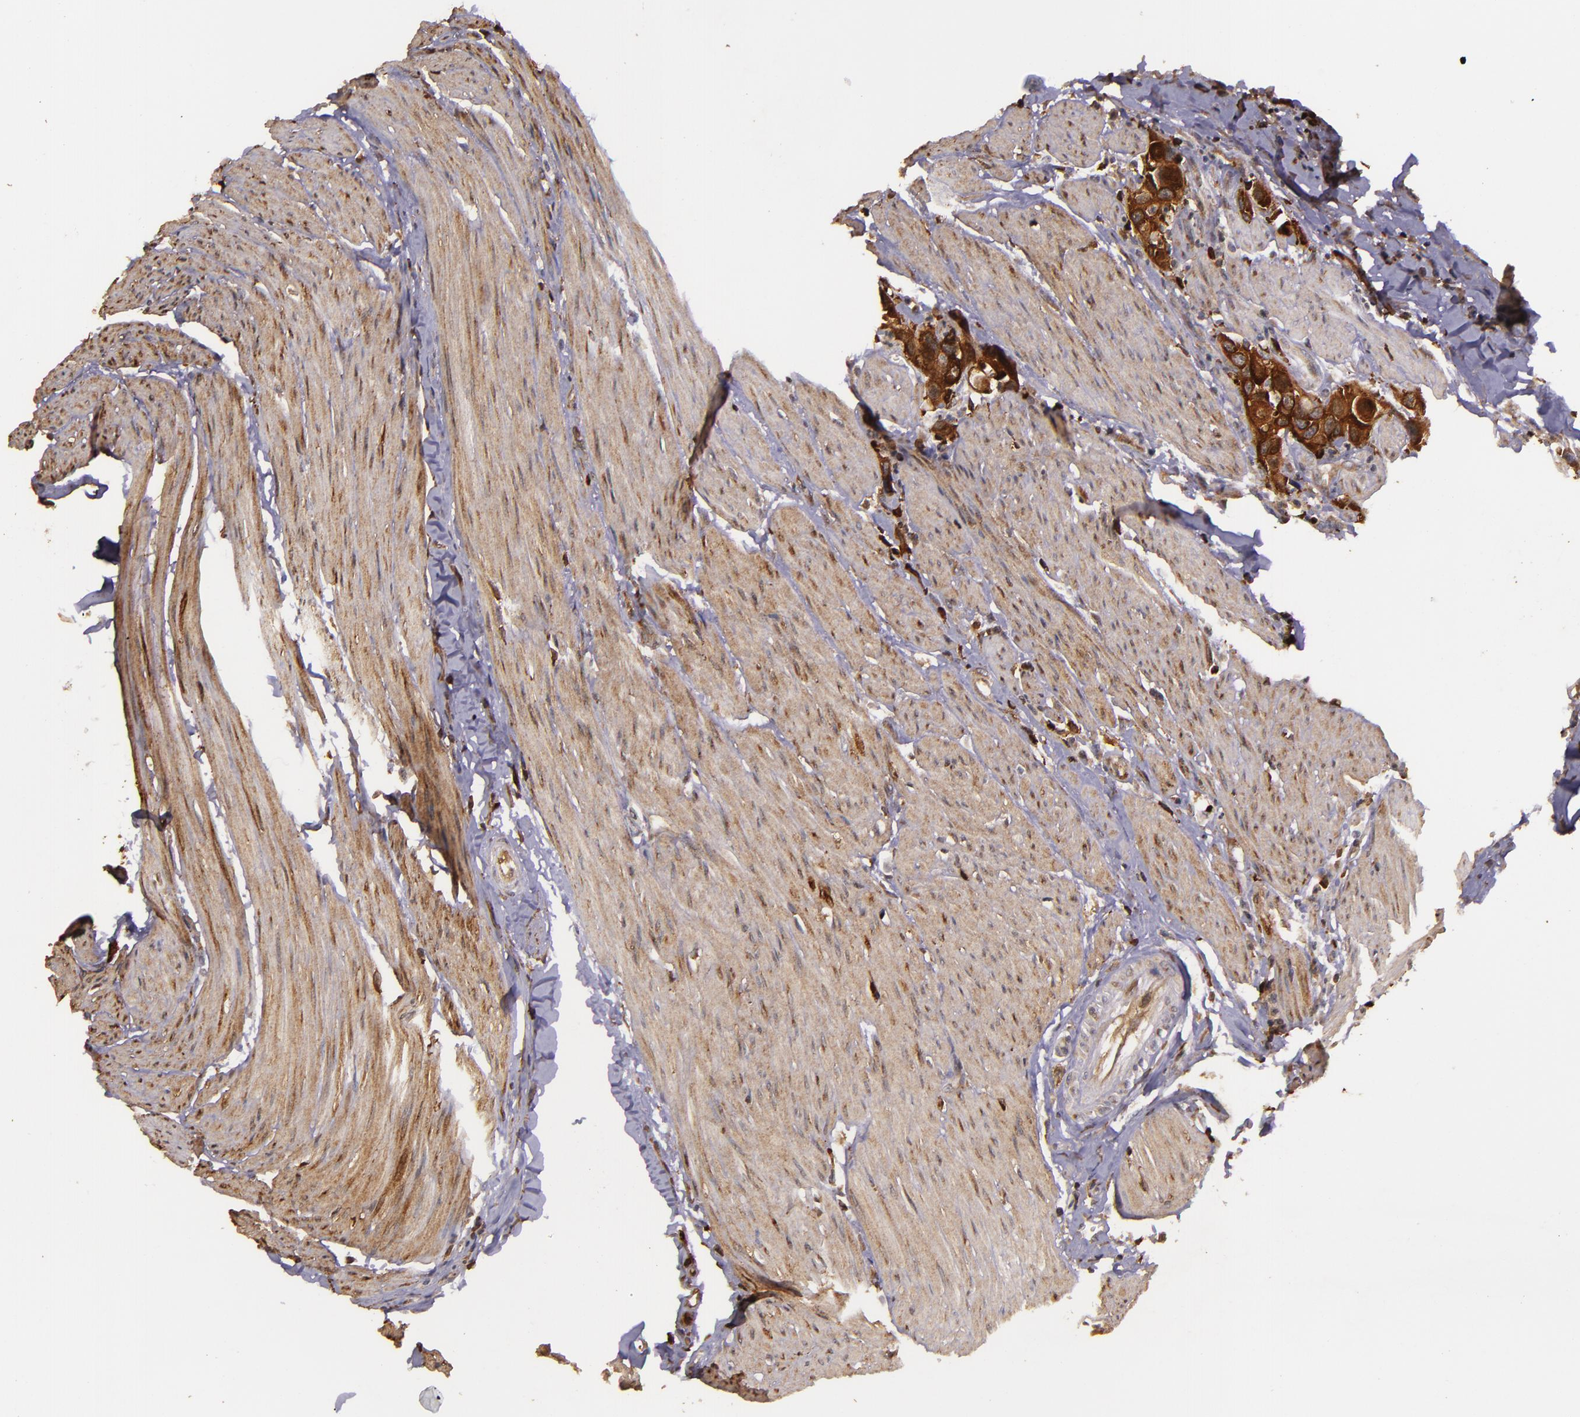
{"staining": {"intensity": "strong", "quantity": ">75%", "location": "cytoplasmic/membranous"}, "tissue": "urothelial cancer", "cell_type": "Tumor cells", "image_type": "cancer", "snomed": [{"axis": "morphology", "description": "Urothelial carcinoma, High grade"}, {"axis": "topography", "description": "Urinary bladder"}], "caption": "An image of urothelial cancer stained for a protein shows strong cytoplasmic/membranous brown staining in tumor cells.", "gene": "SLC9A3R1", "patient": {"sex": "male", "age": 66}}